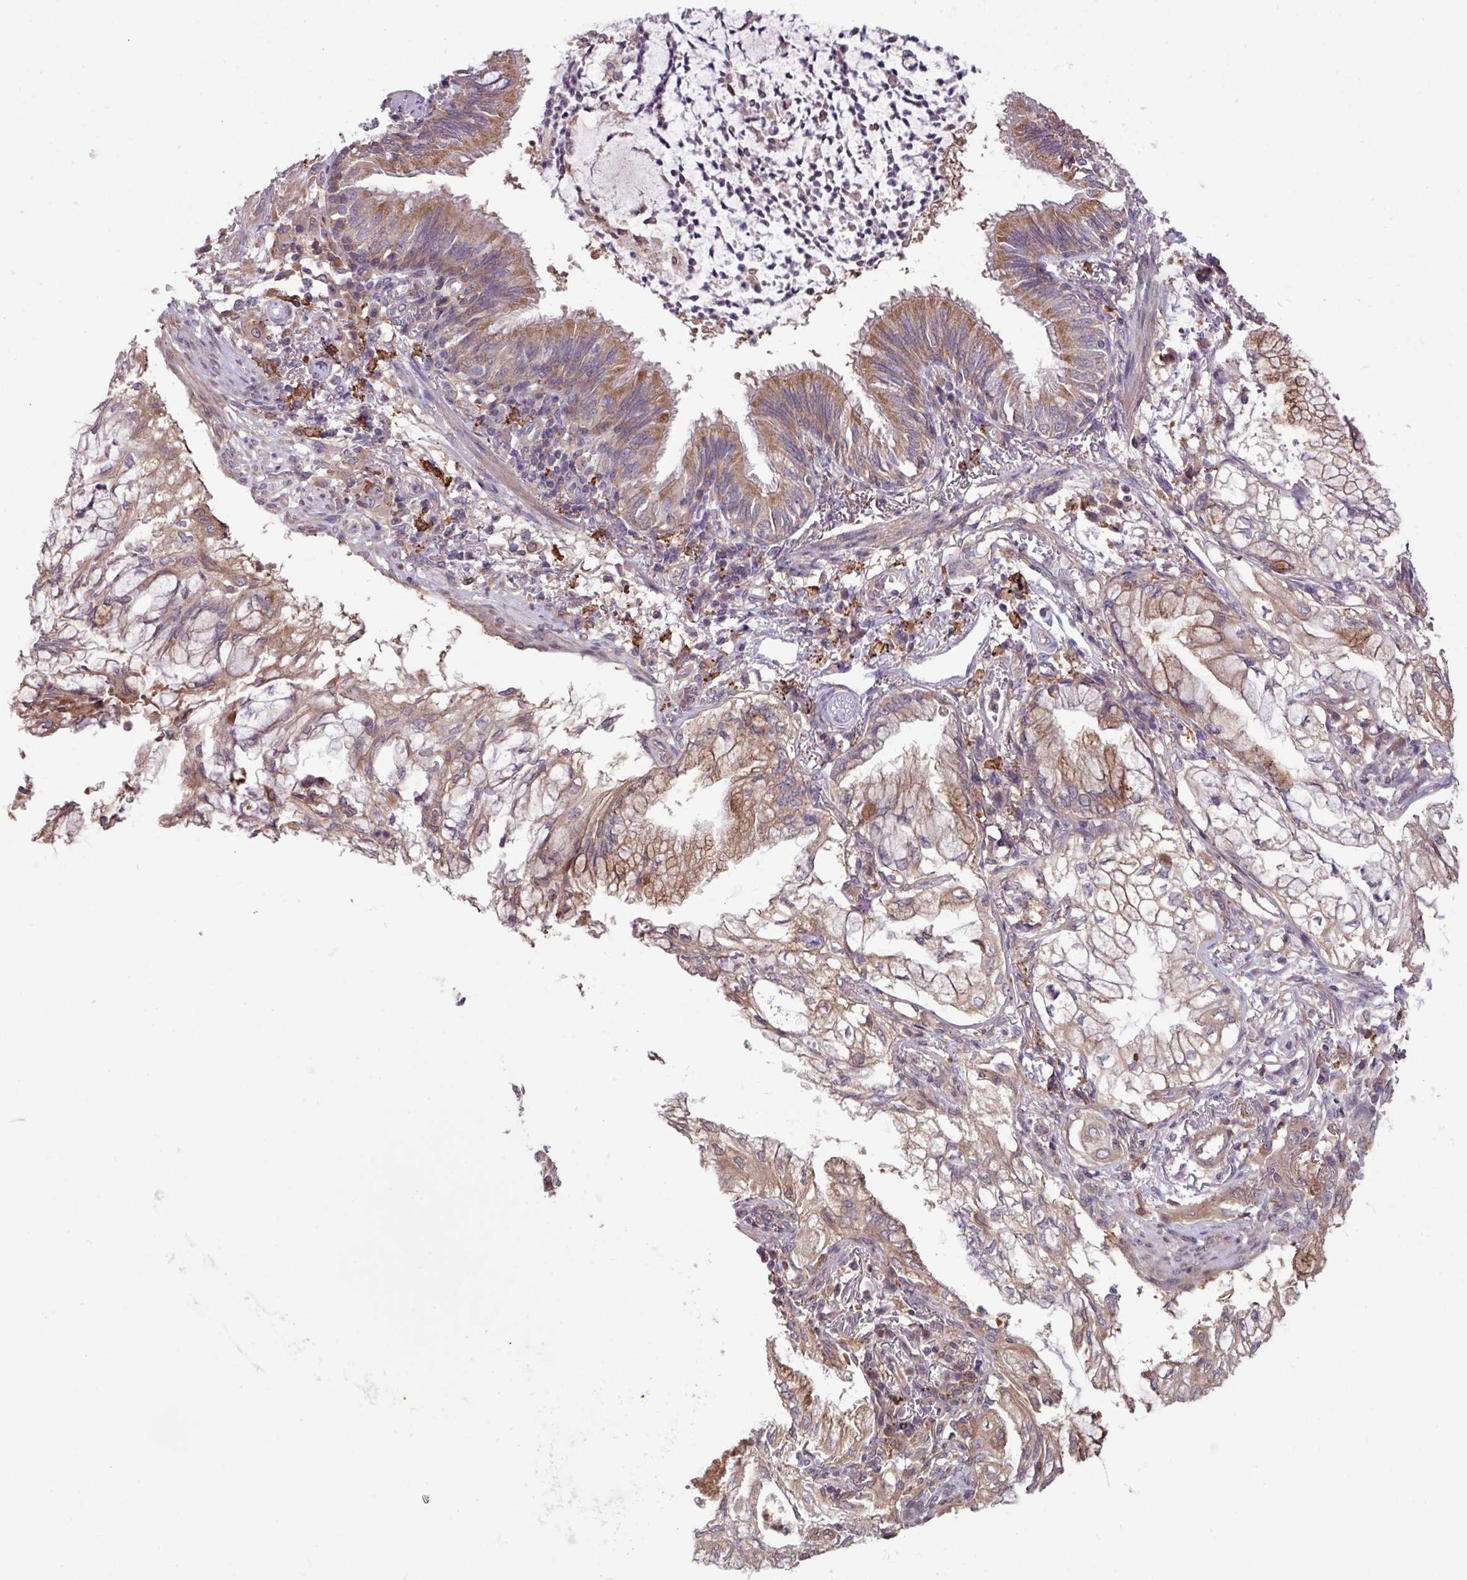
{"staining": {"intensity": "moderate", "quantity": "25%-75%", "location": "cytoplasmic/membranous"}, "tissue": "lung cancer", "cell_type": "Tumor cells", "image_type": "cancer", "snomed": [{"axis": "morphology", "description": "Adenocarcinoma, NOS"}, {"axis": "topography", "description": "Lung"}], "caption": "The immunohistochemical stain highlights moderate cytoplasmic/membranous positivity in tumor cells of lung cancer (adenocarcinoma) tissue. The staining was performed using DAB, with brown indicating positive protein expression. Nuclei are stained blue with hematoxylin.", "gene": "ARHGEF25", "patient": {"sex": "female", "age": 70}}